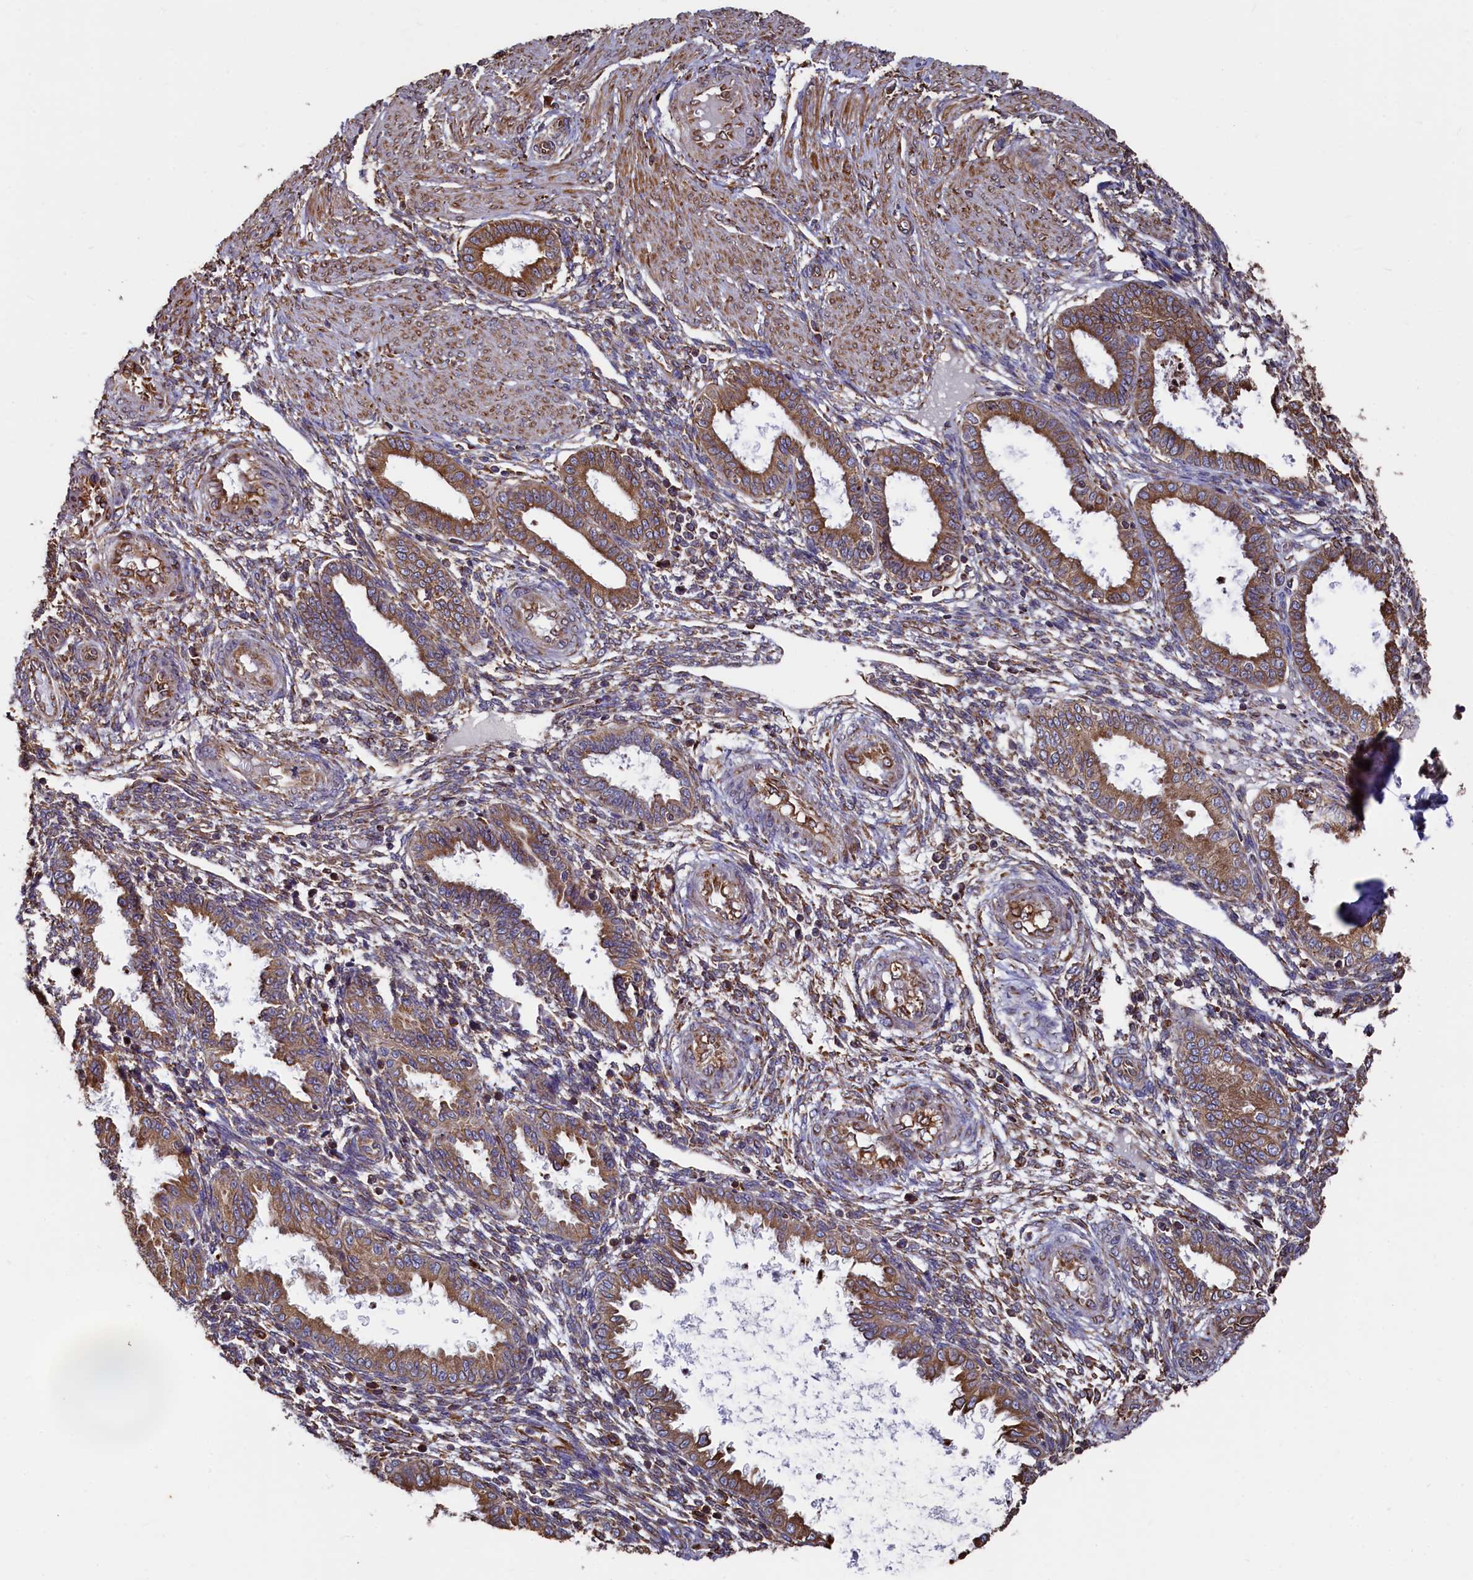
{"staining": {"intensity": "moderate", "quantity": "<25%", "location": "cytoplasmic/membranous"}, "tissue": "endometrium", "cell_type": "Cells in endometrial stroma", "image_type": "normal", "snomed": [{"axis": "morphology", "description": "Normal tissue, NOS"}, {"axis": "topography", "description": "Endometrium"}], "caption": "Endometrium stained with IHC reveals moderate cytoplasmic/membranous staining in about <25% of cells in endometrial stroma. The staining is performed using DAB brown chromogen to label protein expression. The nuclei are counter-stained blue using hematoxylin.", "gene": "NEURL1B", "patient": {"sex": "female", "age": 33}}